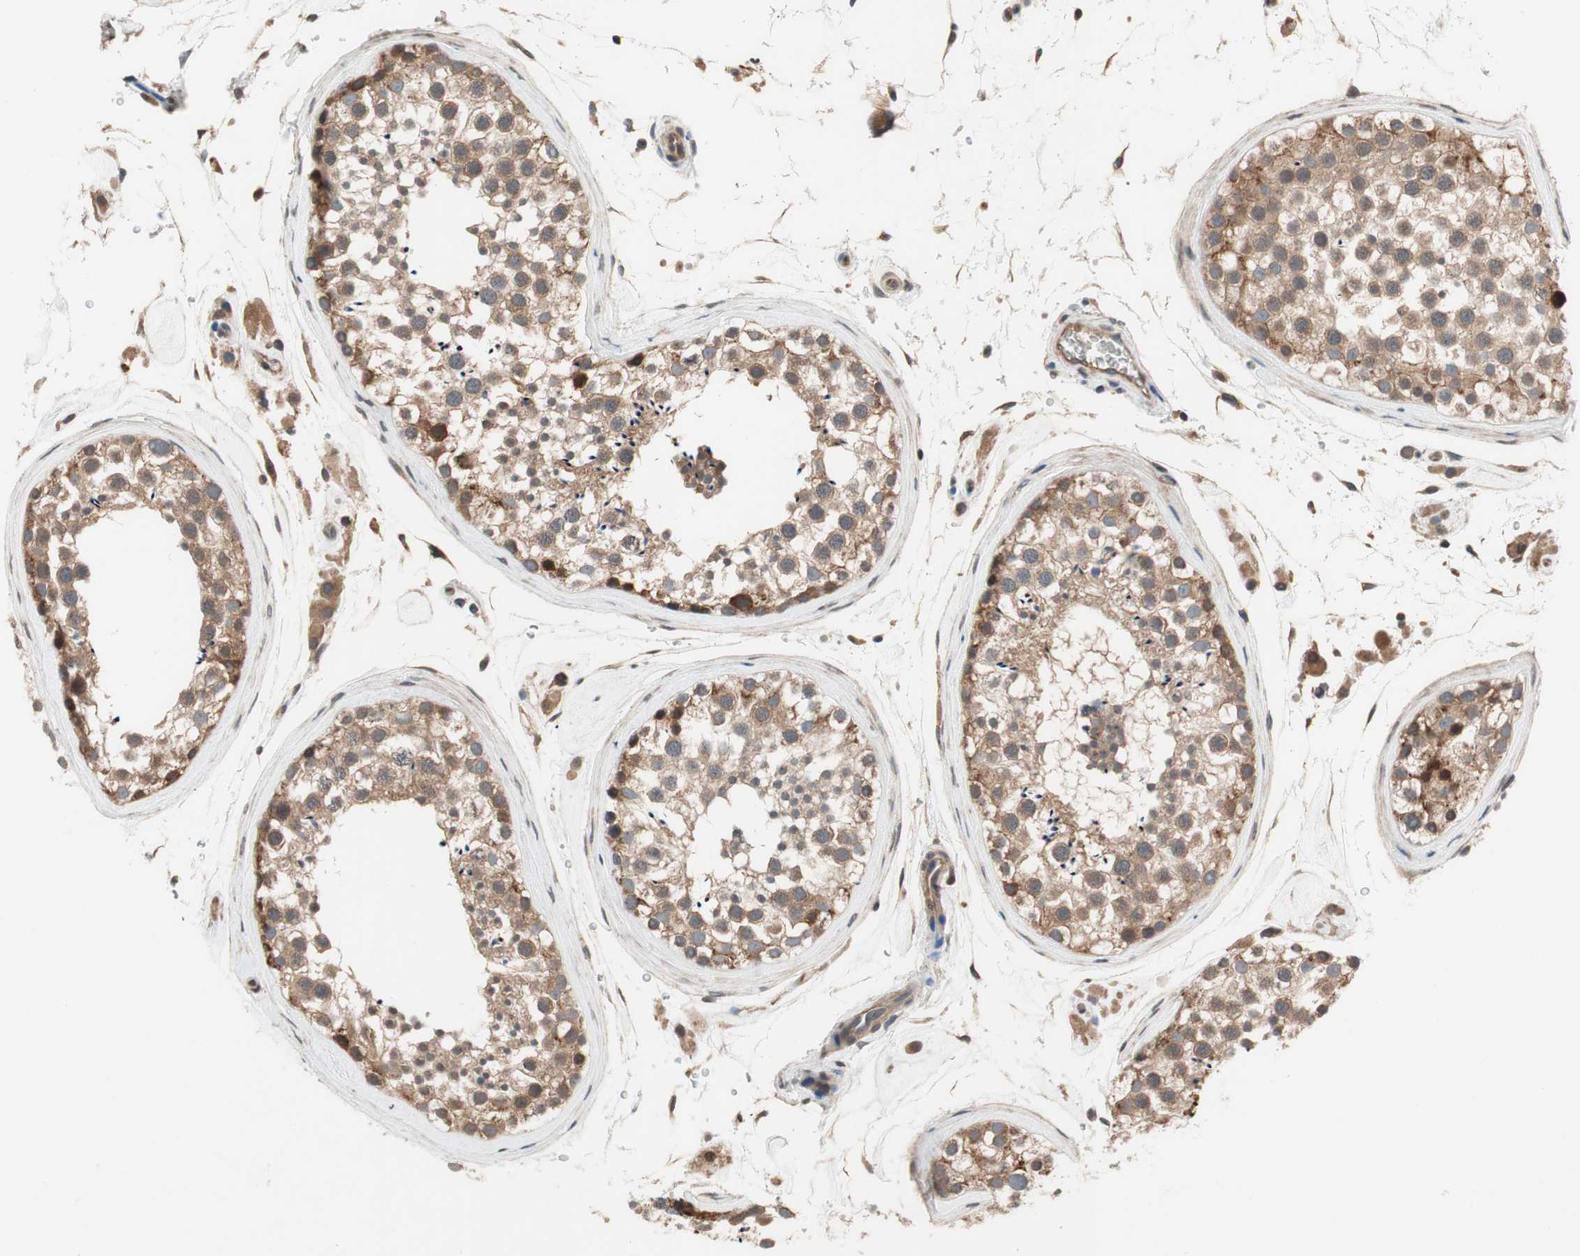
{"staining": {"intensity": "moderate", "quantity": ">75%", "location": "cytoplasmic/membranous"}, "tissue": "testis", "cell_type": "Cells in seminiferous ducts", "image_type": "normal", "snomed": [{"axis": "morphology", "description": "Normal tissue, NOS"}, {"axis": "topography", "description": "Testis"}], "caption": "Testis stained with DAB (3,3'-diaminobenzidine) immunohistochemistry demonstrates medium levels of moderate cytoplasmic/membranous staining in about >75% of cells in seminiferous ducts.", "gene": "GCLM", "patient": {"sex": "male", "age": 46}}